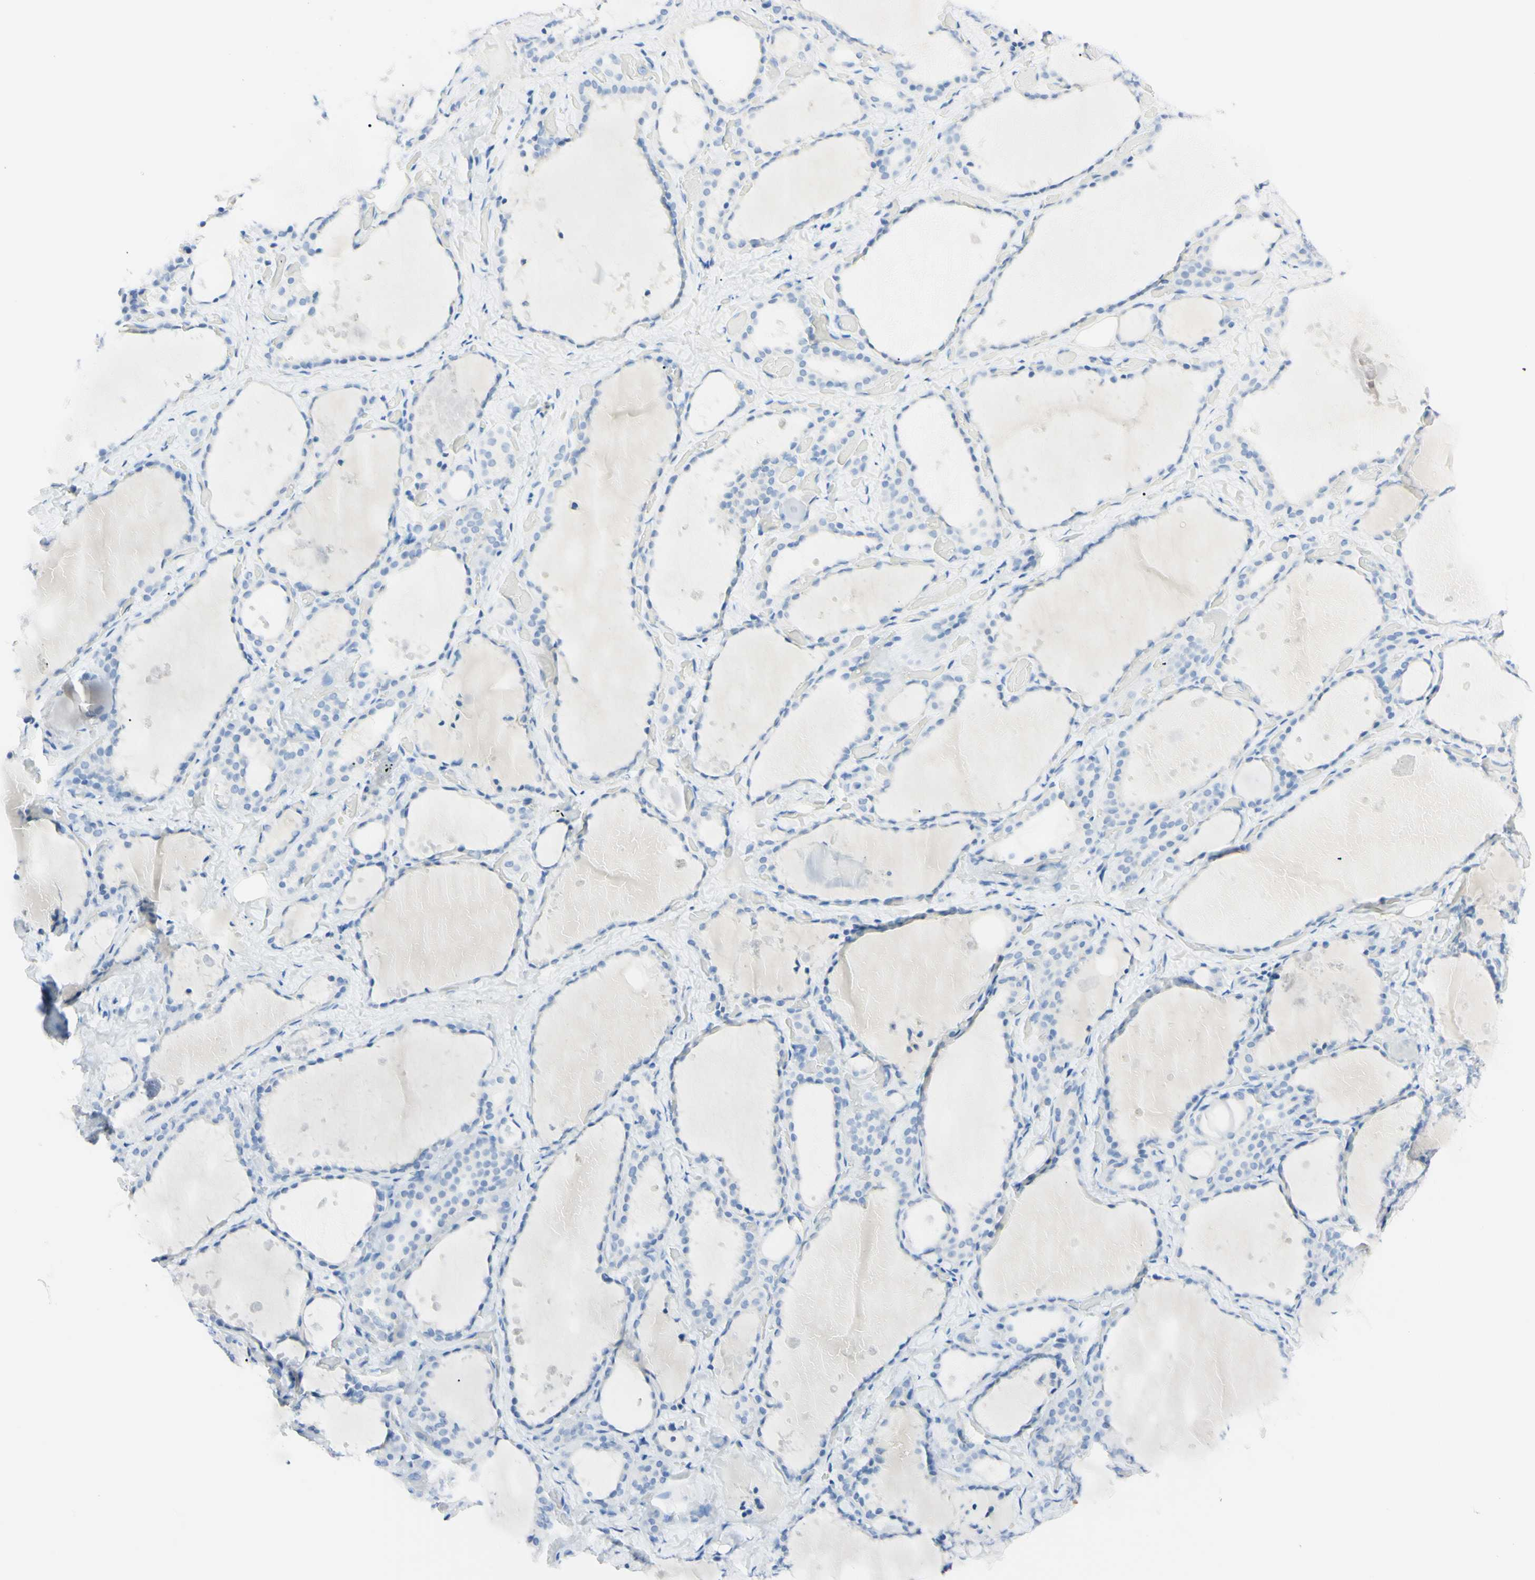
{"staining": {"intensity": "negative", "quantity": "none", "location": "none"}, "tissue": "thyroid gland", "cell_type": "Glandular cells", "image_type": "normal", "snomed": [{"axis": "morphology", "description": "Normal tissue, NOS"}, {"axis": "topography", "description": "Thyroid gland"}], "caption": "High magnification brightfield microscopy of benign thyroid gland stained with DAB (brown) and counterstained with hematoxylin (blue): glandular cells show no significant expression. Brightfield microscopy of immunohistochemistry (IHC) stained with DAB (brown) and hematoxylin (blue), captured at high magnification.", "gene": "FOLH1", "patient": {"sex": "female", "age": 44}}